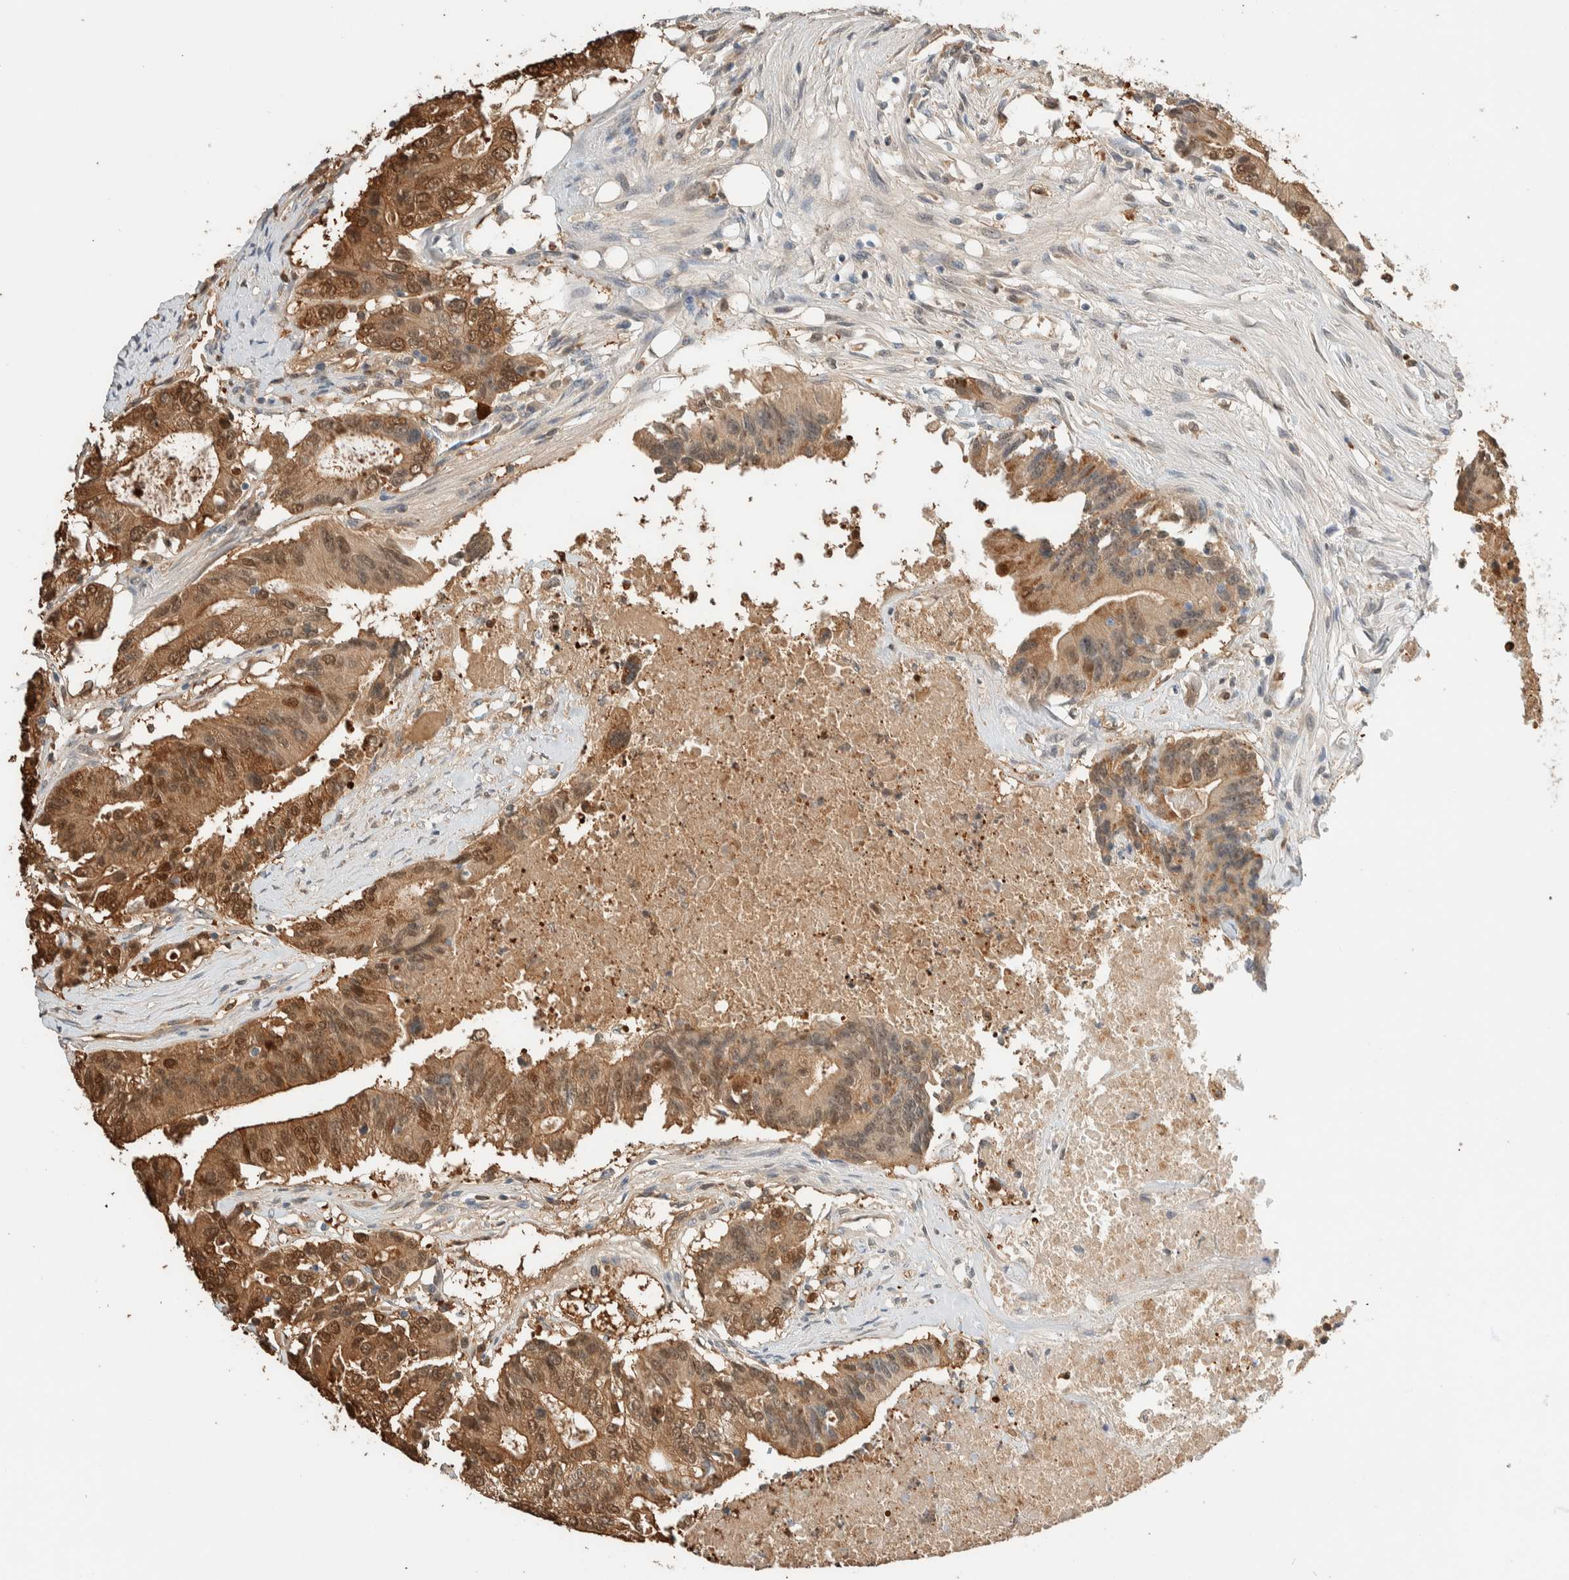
{"staining": {"intensity": "moderate", "quantity": ">75%", "location": "cytoplasmic/membranous,nuclear"}, "tissue": "colorectal cancer", "cell_type": "Tumor cells", "image_type": "cancer", "snomed": [{"axis": "morphology", "description": "Adenocarcinoma, NOS"}, {"axis": "topography", "description": "Colon"}], "caption": "Colorectal cancer (adenocarcinoma) stained for a protein (brown) reveals moderate cytoplasmic/membranous and nuclear positive positivity in about >75% of tumor cells.", "gene": "SETD4", "patient": {"sex": "female", "age": 77}}